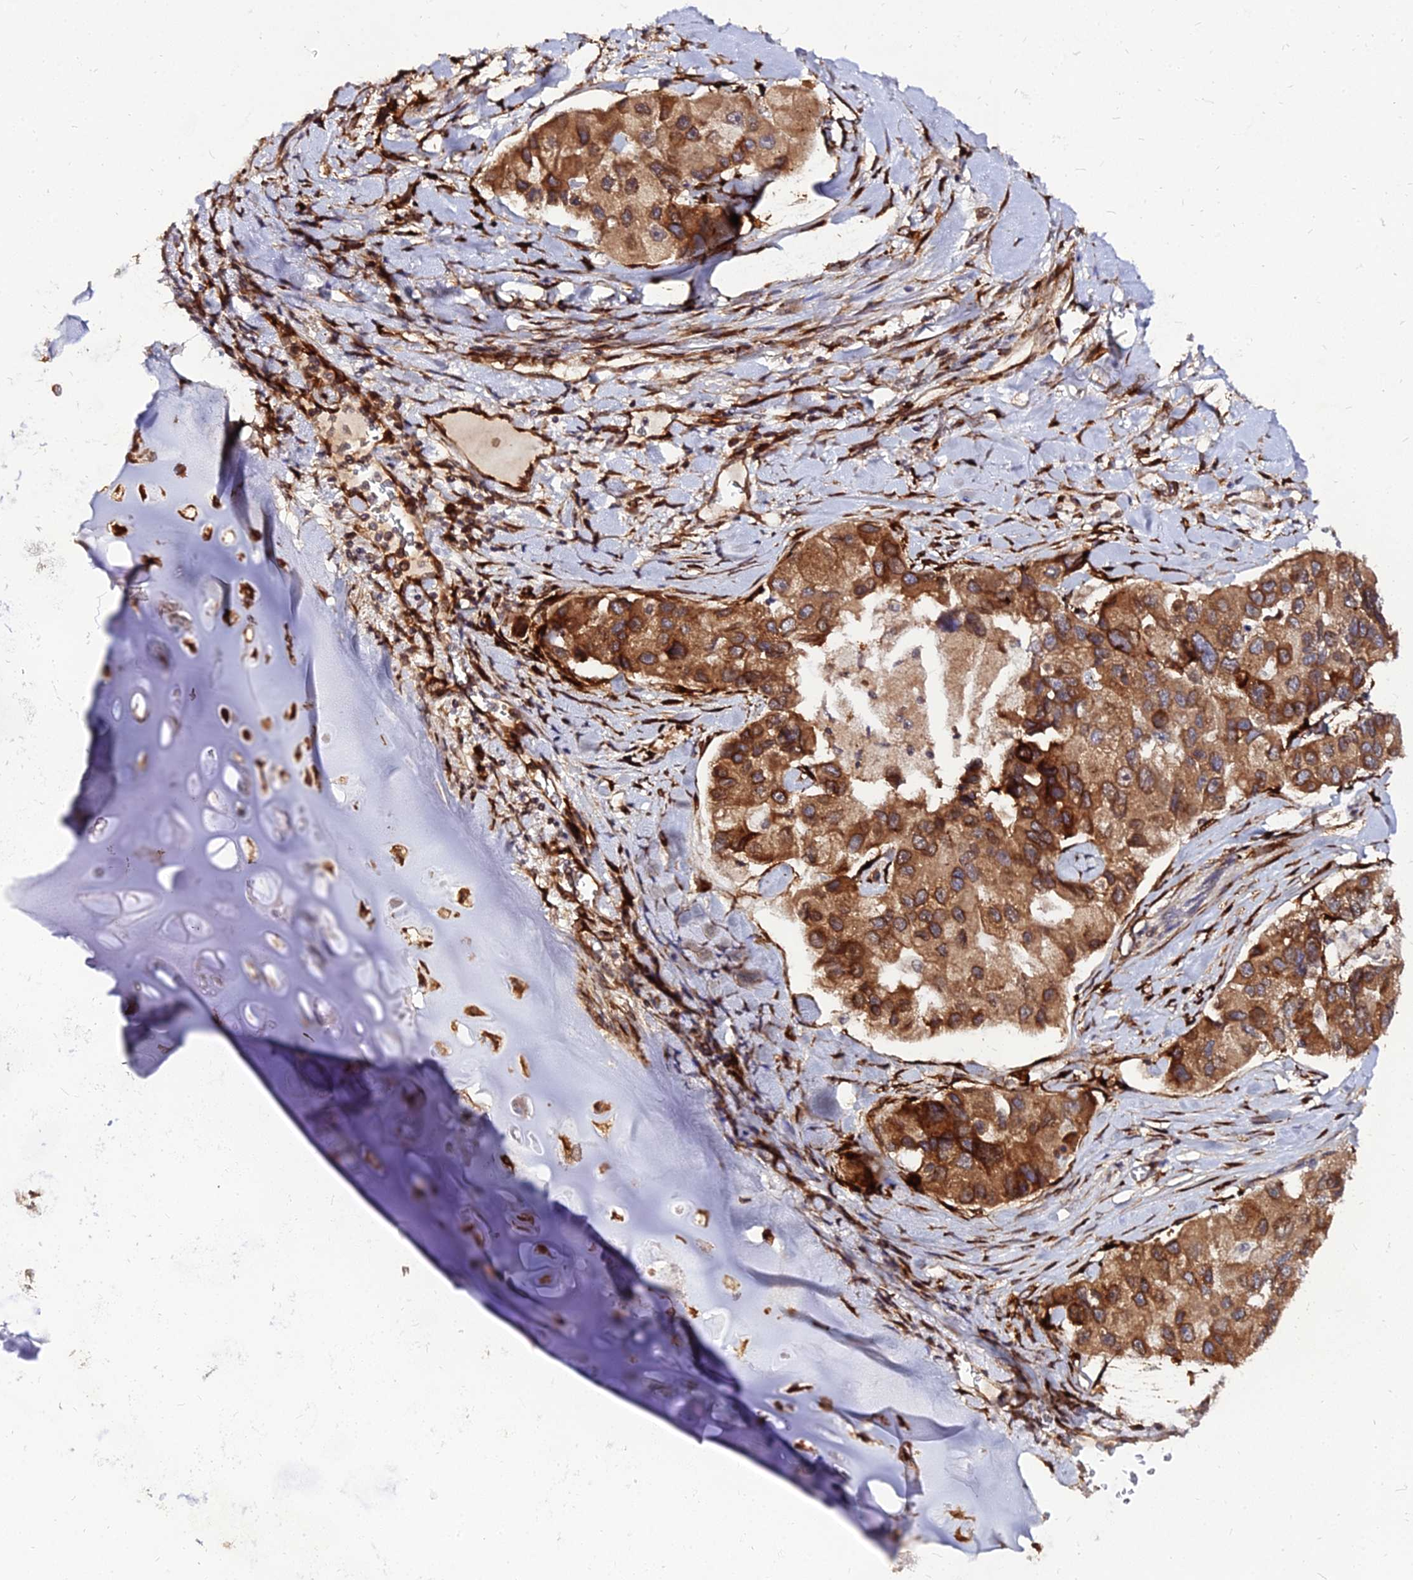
{"staining": {"intensity": "strong", "quantity": ">75%", "location": "cytoplasmic/membranous"}, "tissue": "lung cancer", "cell_type": "Tumor cells", "image_type": "cancer", "snomed": [{"axis": "morphology", "description": "Adenocarcinoma, NOS"}, {"axis": "topography", "description": "Lung"}], "caption": "A micrograph of lung cancer (adenocarcinoma) stained for a protein reveals strong cytoplasmic/membranous brown staining in tumor cells.", "gene": "PDE4D", "patient": {"sex": "female", "age": 54}}